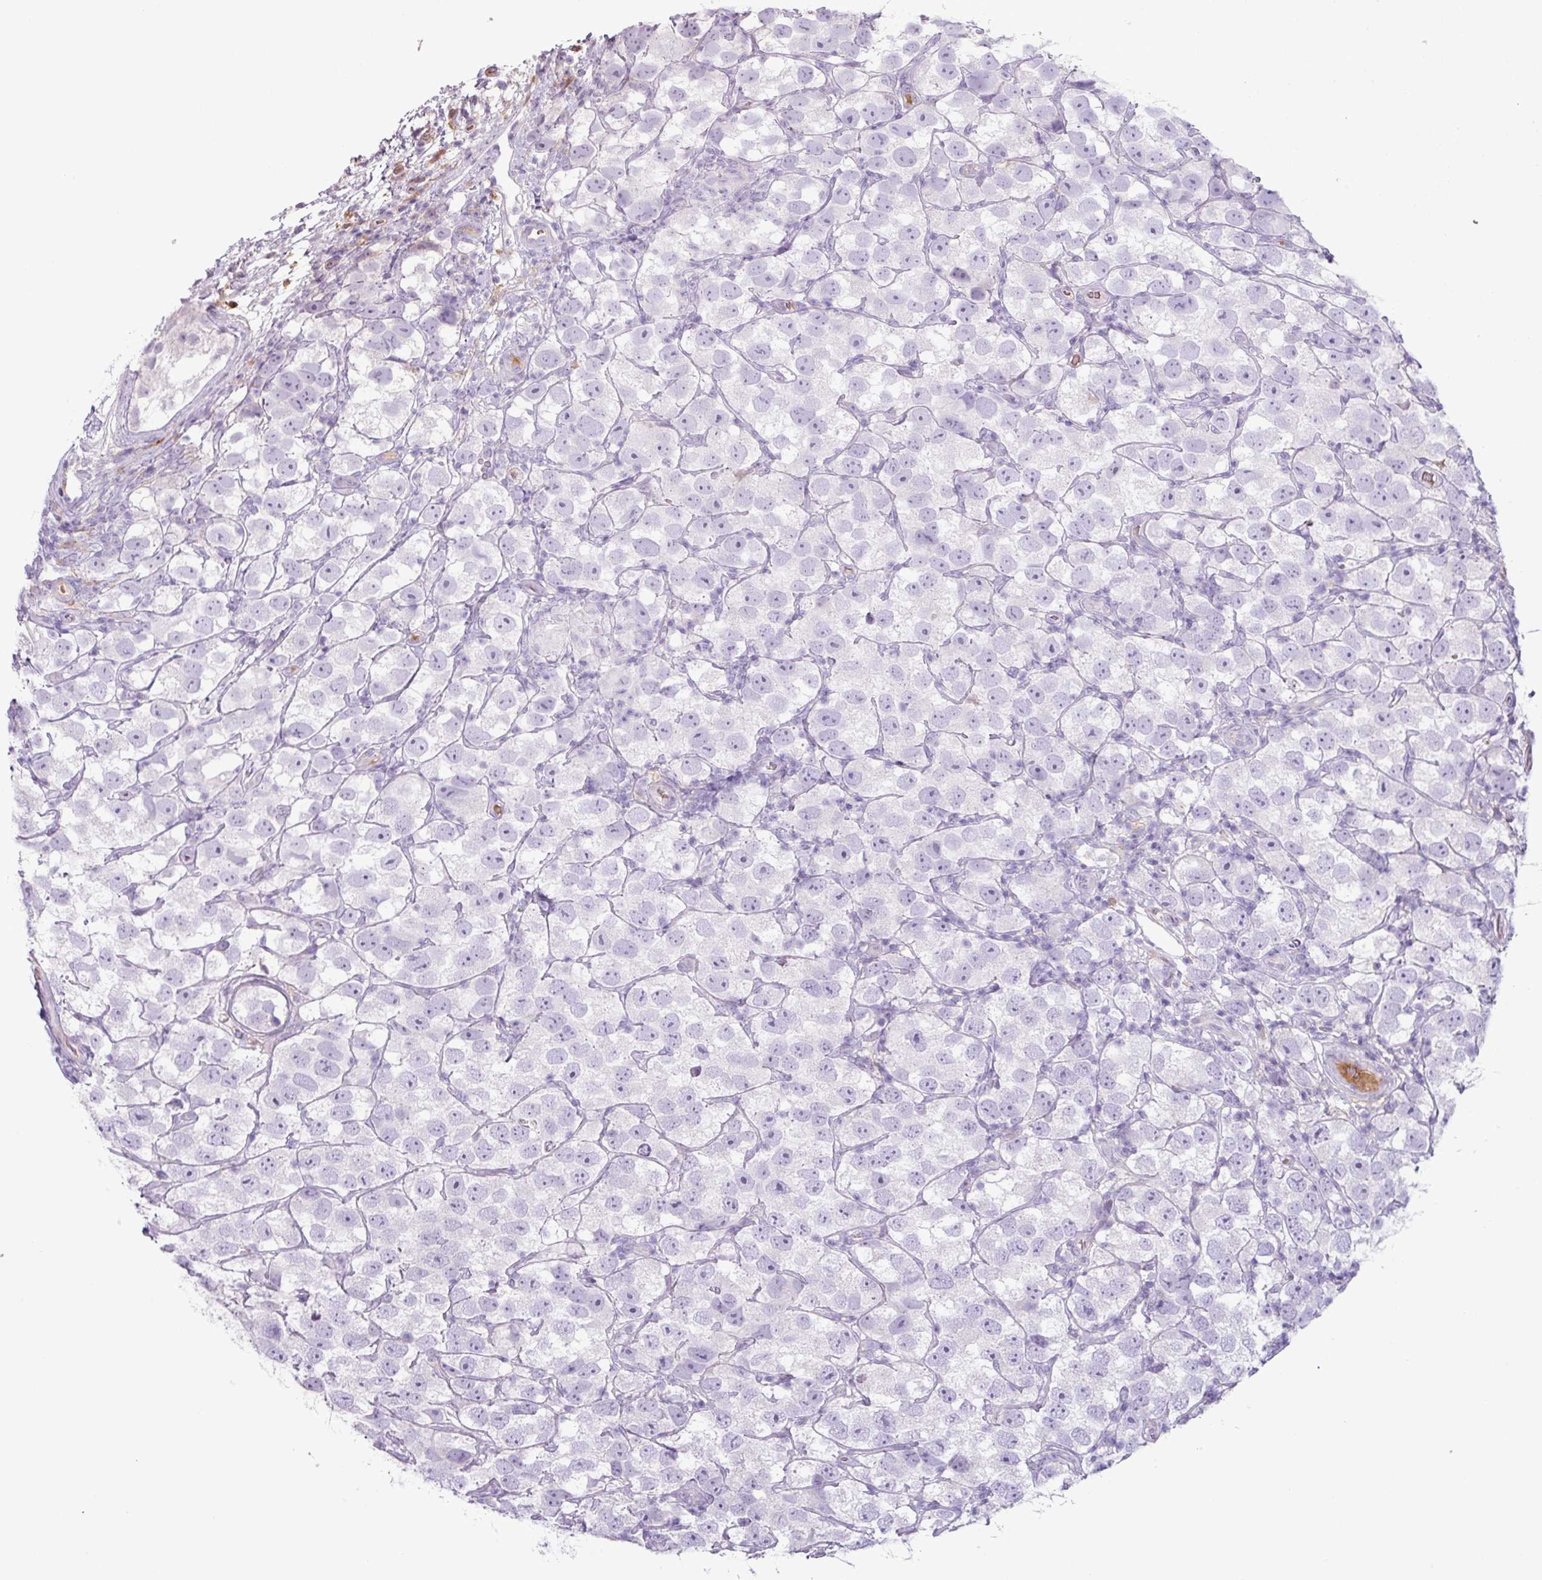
{"staining": {"intensity": "negative", "quantity": "none", "location": "none"}, "tissue": "testis cancer", "cell_type": "Tumor cells", "image_type": "cancer", "snomed": [{"axis": "morphology", "description": "Seminoma, NOS"}, {"axis": "topography", "description": "Testis"}], "caption": "The photomicrograph shows no significant staining in tumor cells of testis seminoma.", "gene": "C4B", "patient": {"sex": "male", "age": 26}}